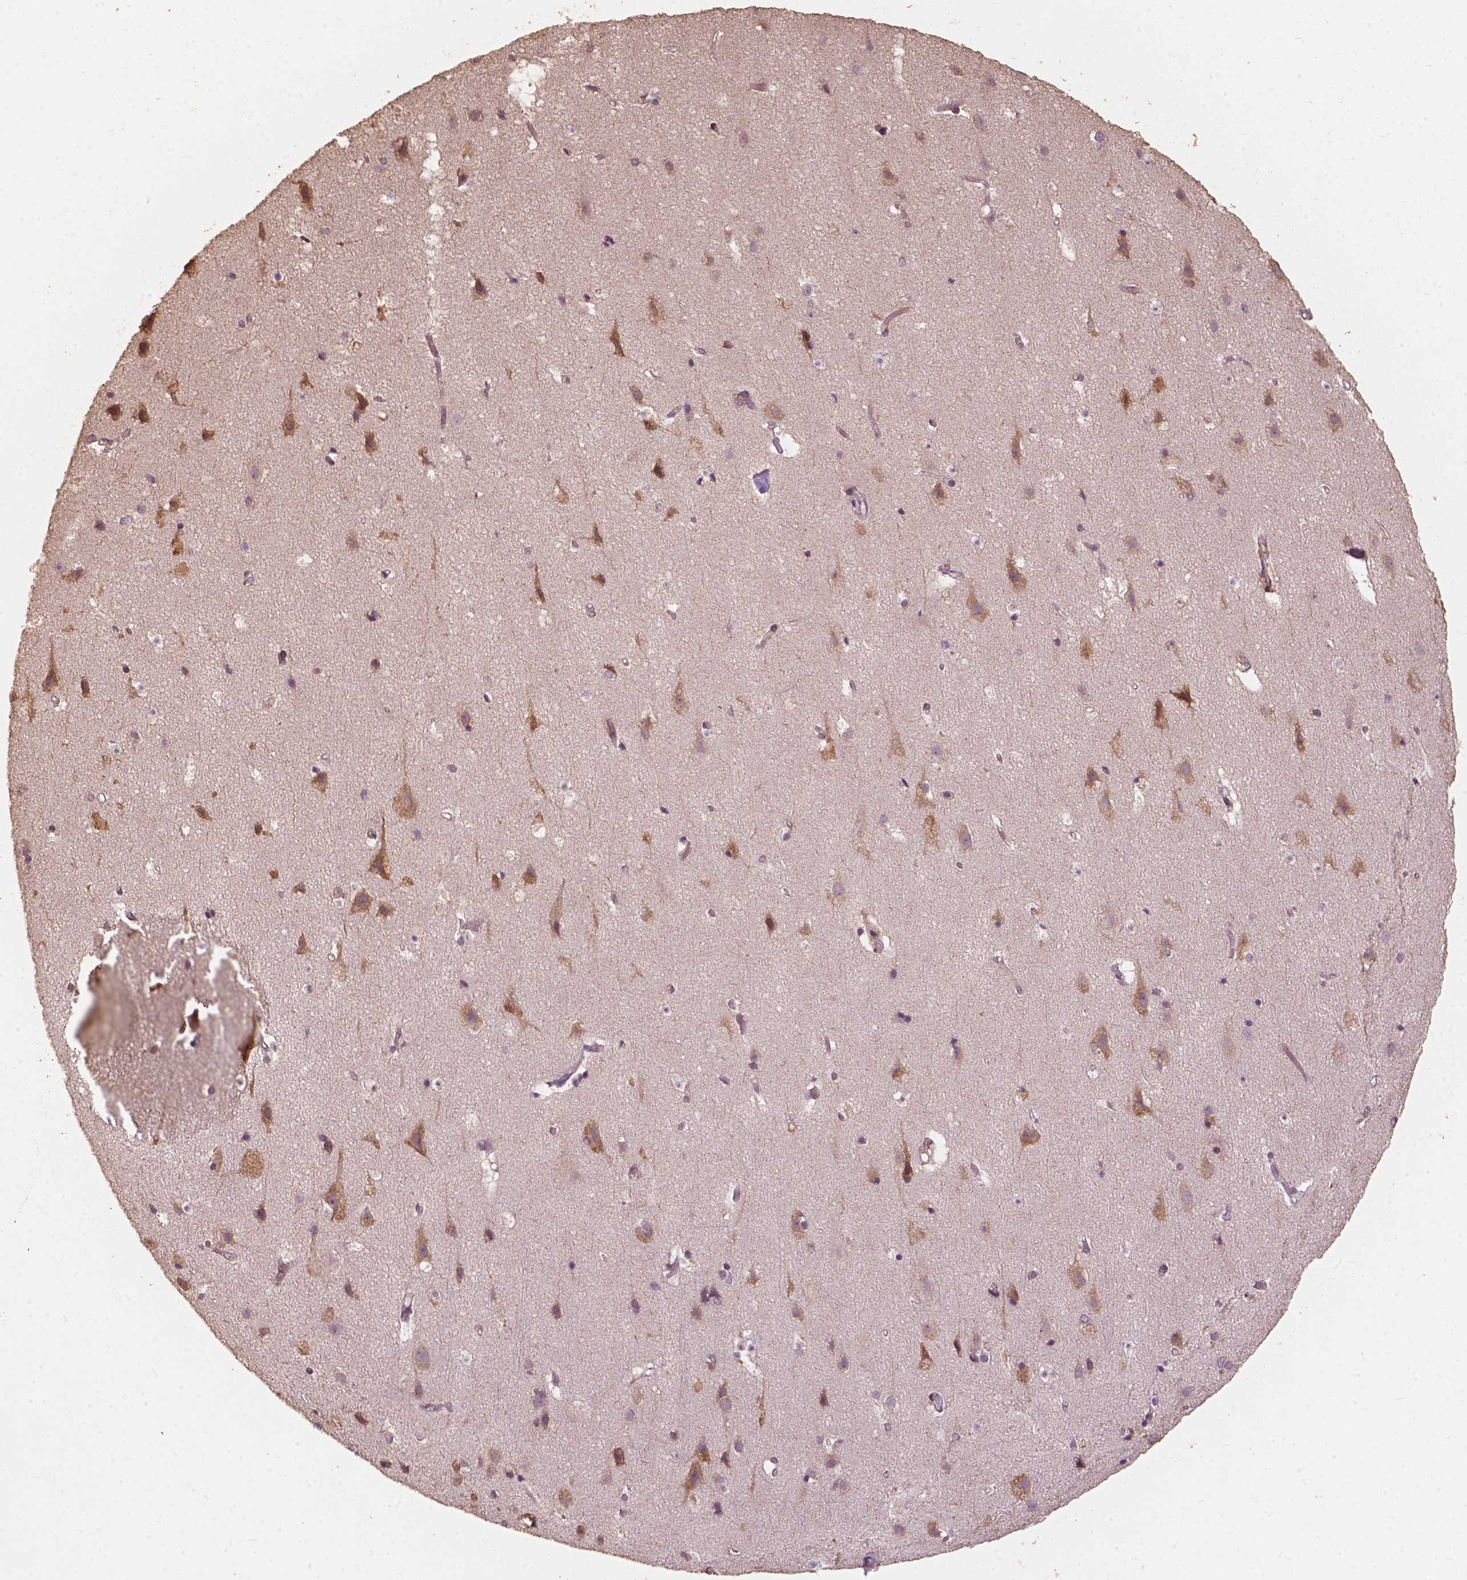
{"staining": {"intensity": "moderate", "quantity": "<25%", "location": "cytoplasmic/membranous"}, "tissue": "cerebral cortex", "cell_type": "Endothelial cells", "image_type": "normal", "snomed": [{"axis": "morphology", "description": "Normal tissue, NOS"}, {"axis": "topography", "description": "Cerebral cortex"}], "caption": "Protein analysis of normal cerebral cortex reveals moderate cytoplasmic/membranous positivity in approximately <25% of endothelial cells. (brown staining indicates protein expression, while blue staining denotes nuclei).", "gene": "G3BP1", "patient": {"sex": "female", "age": 52}}